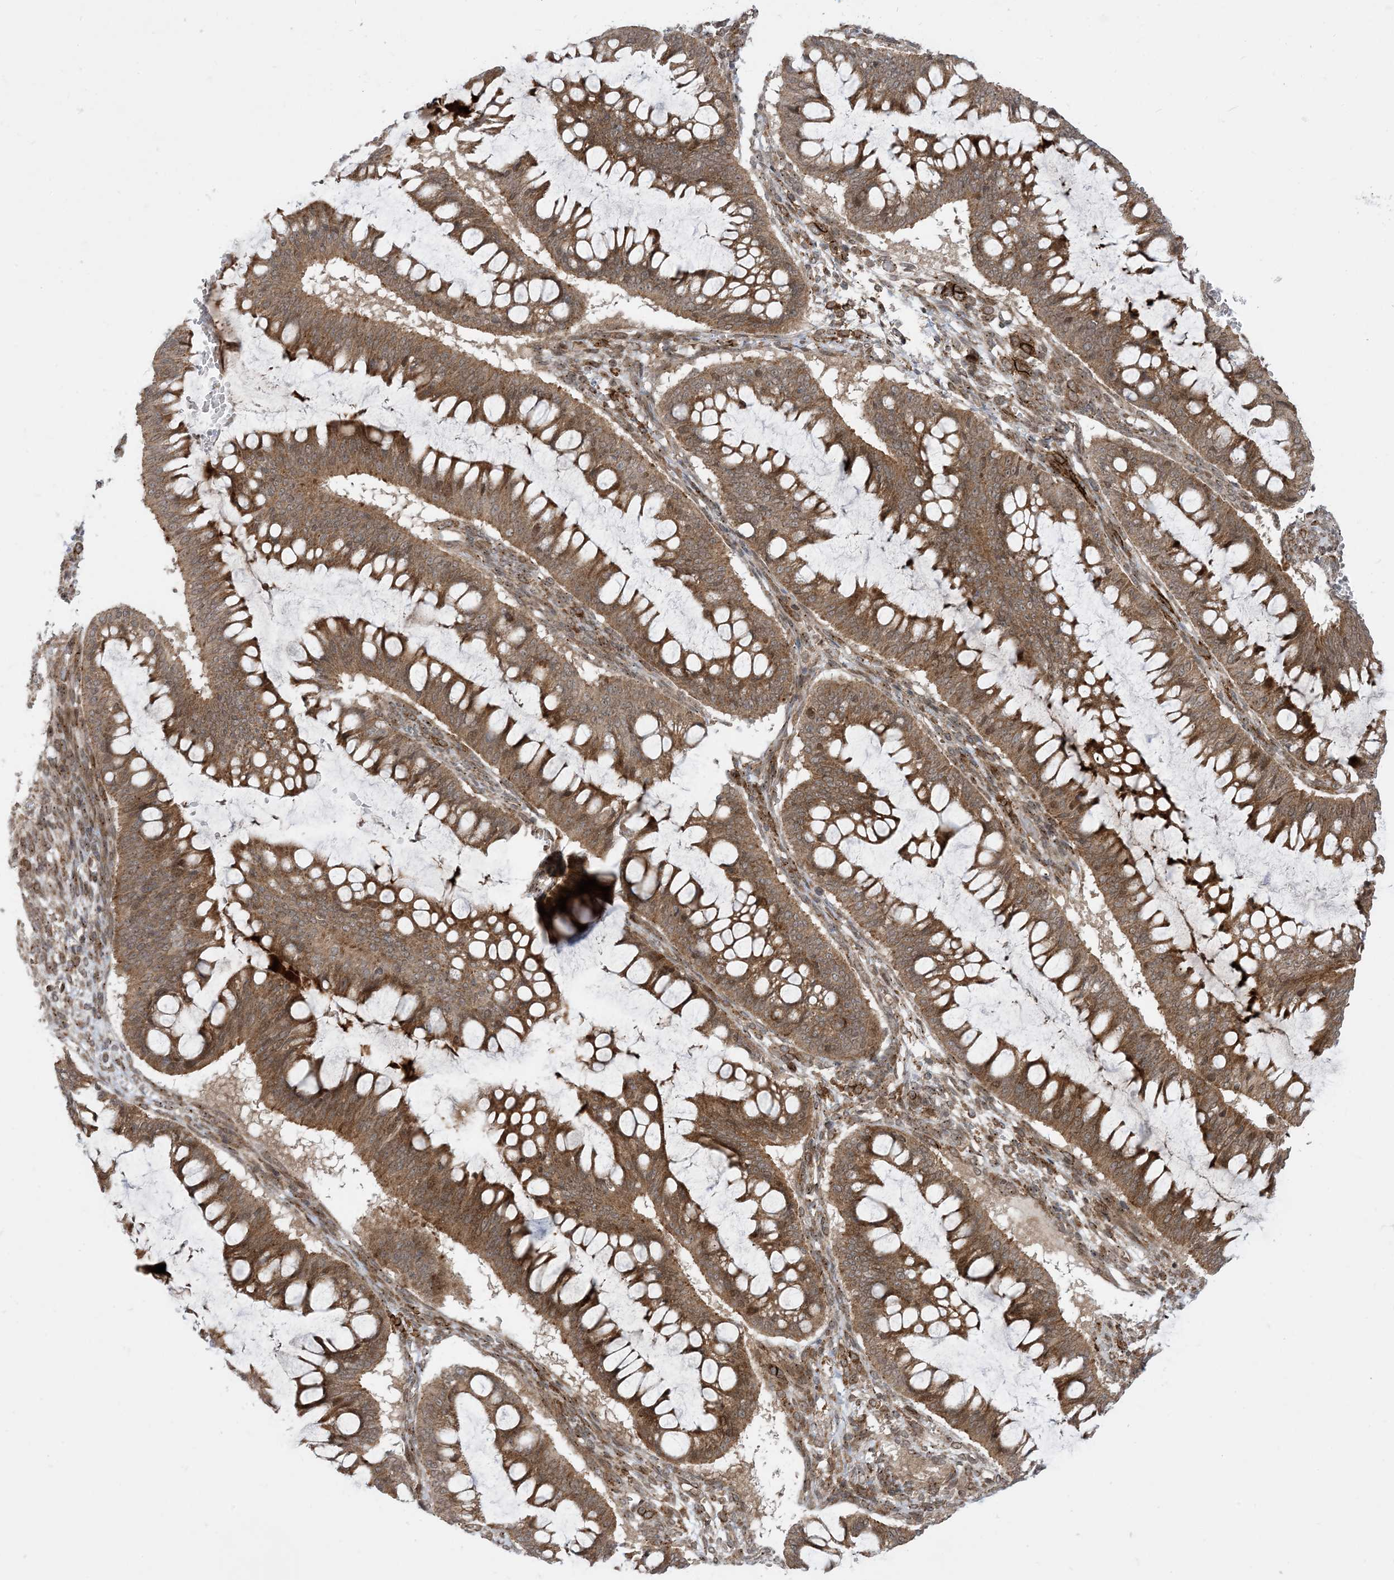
{"staining": {"intensity": "strong", "quantity": ">75%", "location": "cytoplasmic/membranous"}, "tissue": "ovarian cancer", "cell_type": "Tumor cells", "image_type": "cancer", "snomed": [{"axis": "morphology", "description": "Cystadenocarcinoma, mucinous, NOS"}, {"axis": "topography", "description": "Ovary"}], "caption": "Strong cytoplasmic/membranous protein positivity is present in about >75% of tumor cells in ovarian cancer. (DAB IHC, brown staining for protein, blue staining for nuclei).", "gene": "CASP4", "patient": {"sex": "female", "age": 73}}